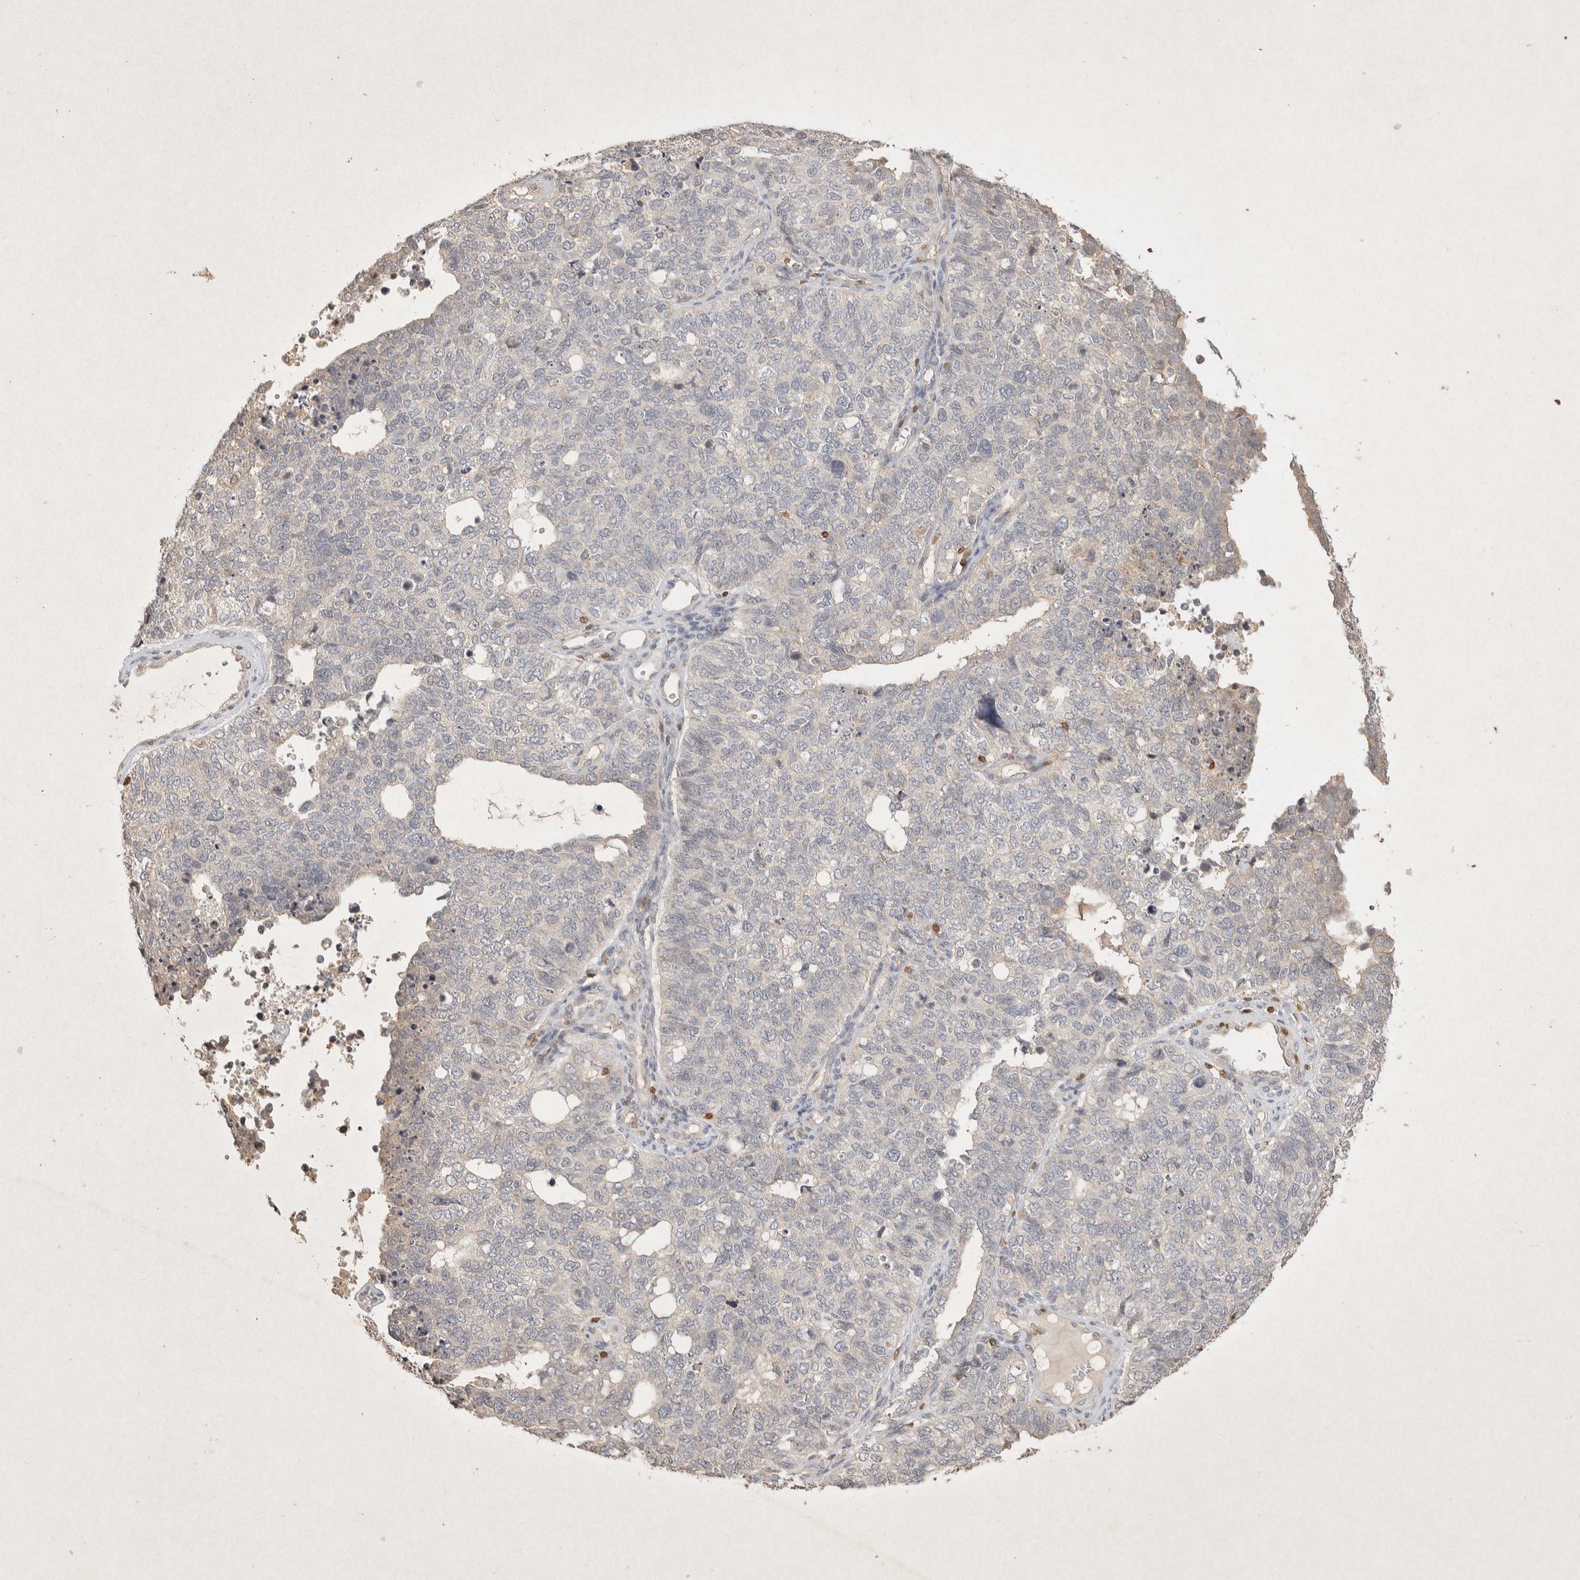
{"staining": {"intensity": "negative", "quantity": "none", "location": "none"}, "tissue": "cervical cancer", "cell_type": "Tumor cells", "image_type": "cancer", "snomed": [{"axis": "morphology", "description": "Squamous cell carcinoma, NOS"}, {"axis": "topography", "description": "Cervix"}], "caption": "DAB (3,3'-diaminobenzidine) immunohistochemical staining of human cervical cancer reveals no significant positivity in tumor cells. (DAB (3,3'-diaminobenzidine) IHC visualized using brightfield microscopy, high magnification).", "gene": "RAC2", "patient": {"sex": "female", "age": 63}}